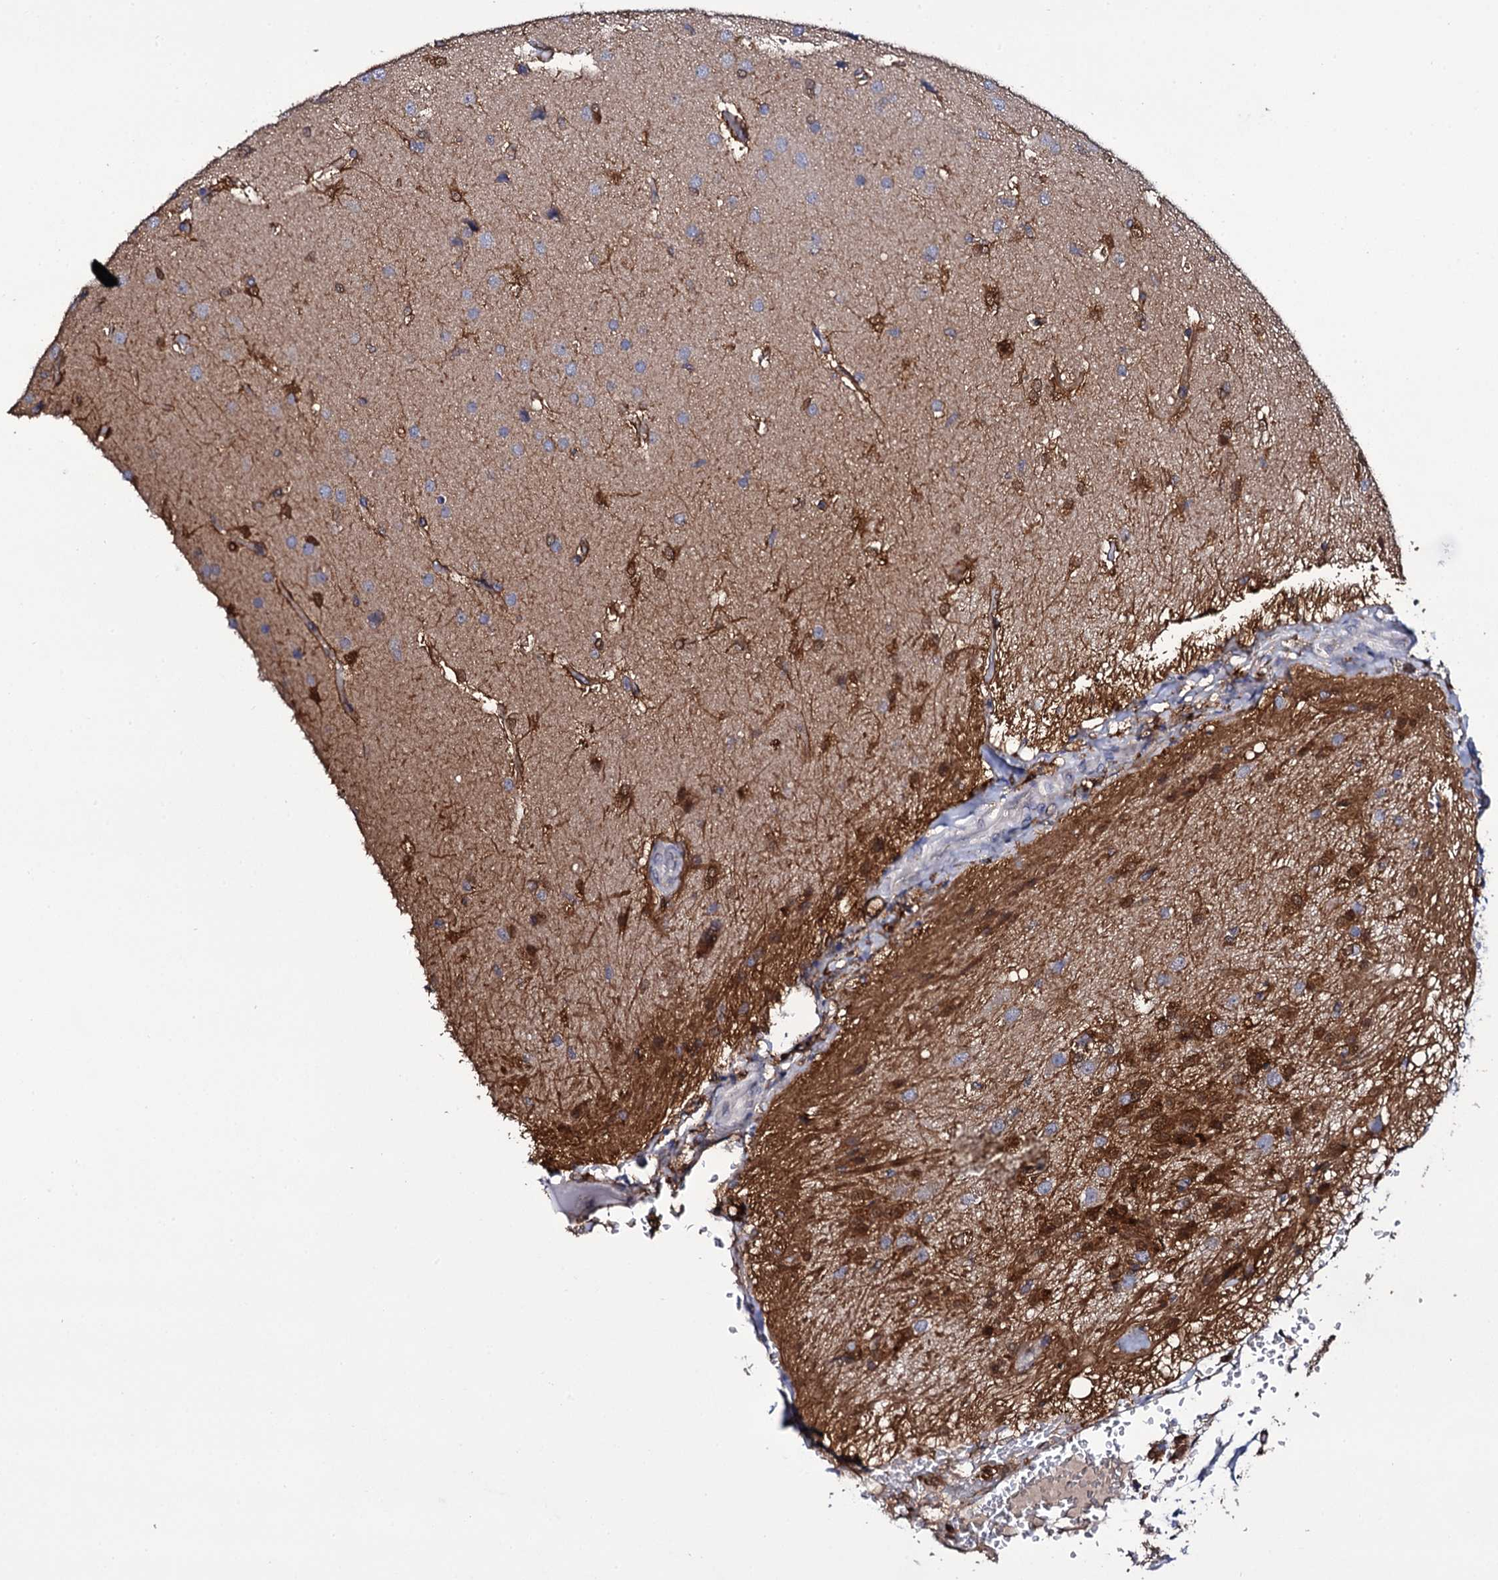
{"staining": {"intensity": "strong", "quantity": "<25%", "location": "cytoplasmic/membranous,nuclear"}, "tissue": "glioma", "cell_type": "Tumor cells", "image_type": "cancer", "snomed": [{"axis": "morphology", "description": "Glioma, malignant, High grade"}, {"axis": "topography", "description": "Brain"}], "caption": "High-power microscopy captured an IHC photomicrograph of glioma, revealing strong cytoplasmic/membranous and nuclear staining in about <25% of tumor cells.", "gene": "CRYL1", "patient": {"sex": "female", "age": 74}}